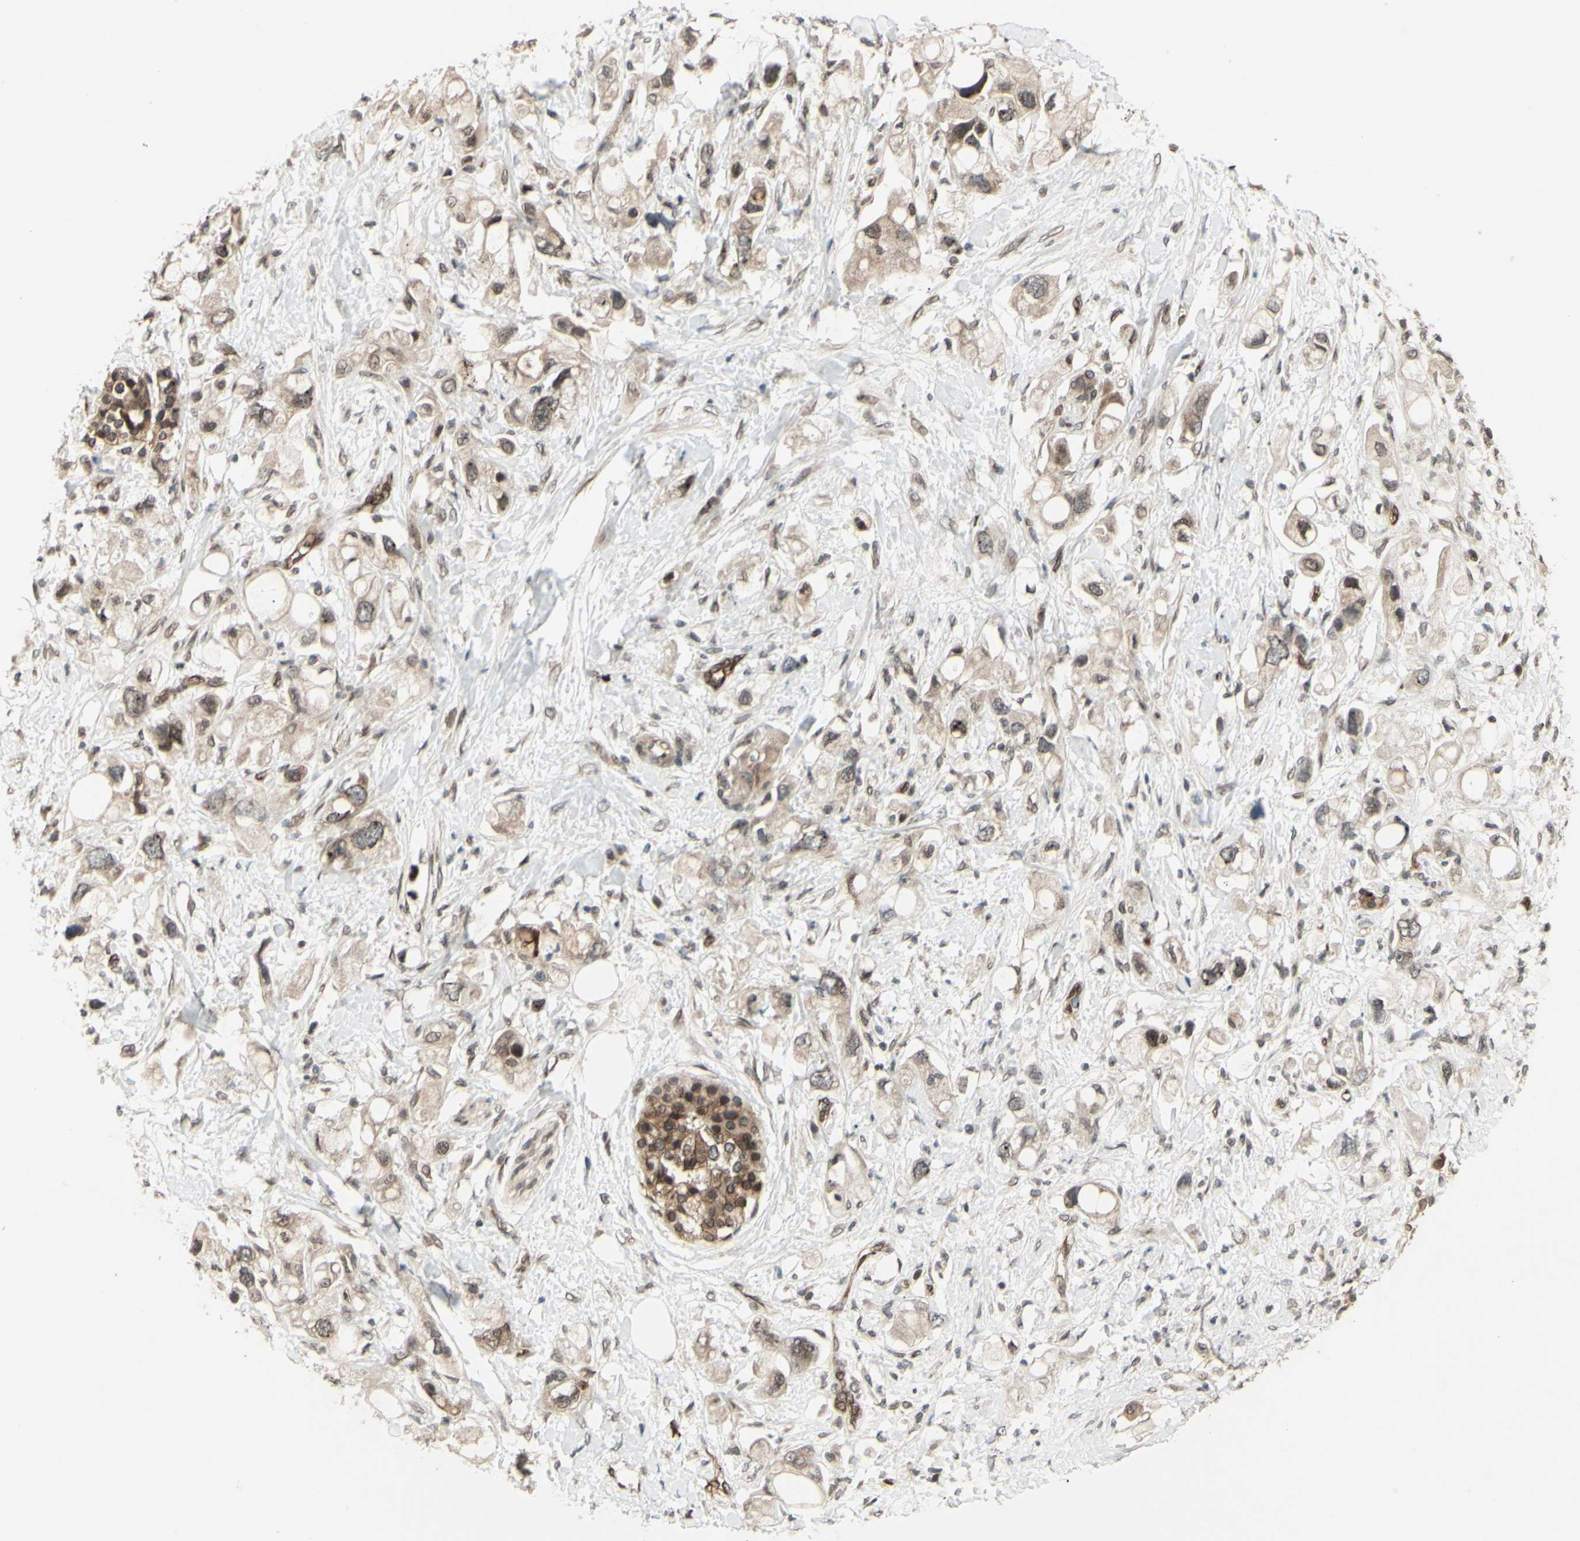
{"staining": {"intensity": "weak", "quantity": ">75%", "location": "cytoplasmic/membranous,nuclear"}, "tissue": "pancreatic cancer", "cell_type": "Tumor cells", "image_type": "cancer", "snomed": [{"axis": "morphology", "description": "Adenocarcinoma, NOS"}, {"axis": "topography", "description": "Pancreas"}], "caption": "Protein expression analysis of pancreatic adenocarcinoma demonstrates weak cytoplasmic/membranous and nuclear staining in about >75% of tumor cells.", "gene": "MLF2", "patient": {"sex": "female", "age": 56}}